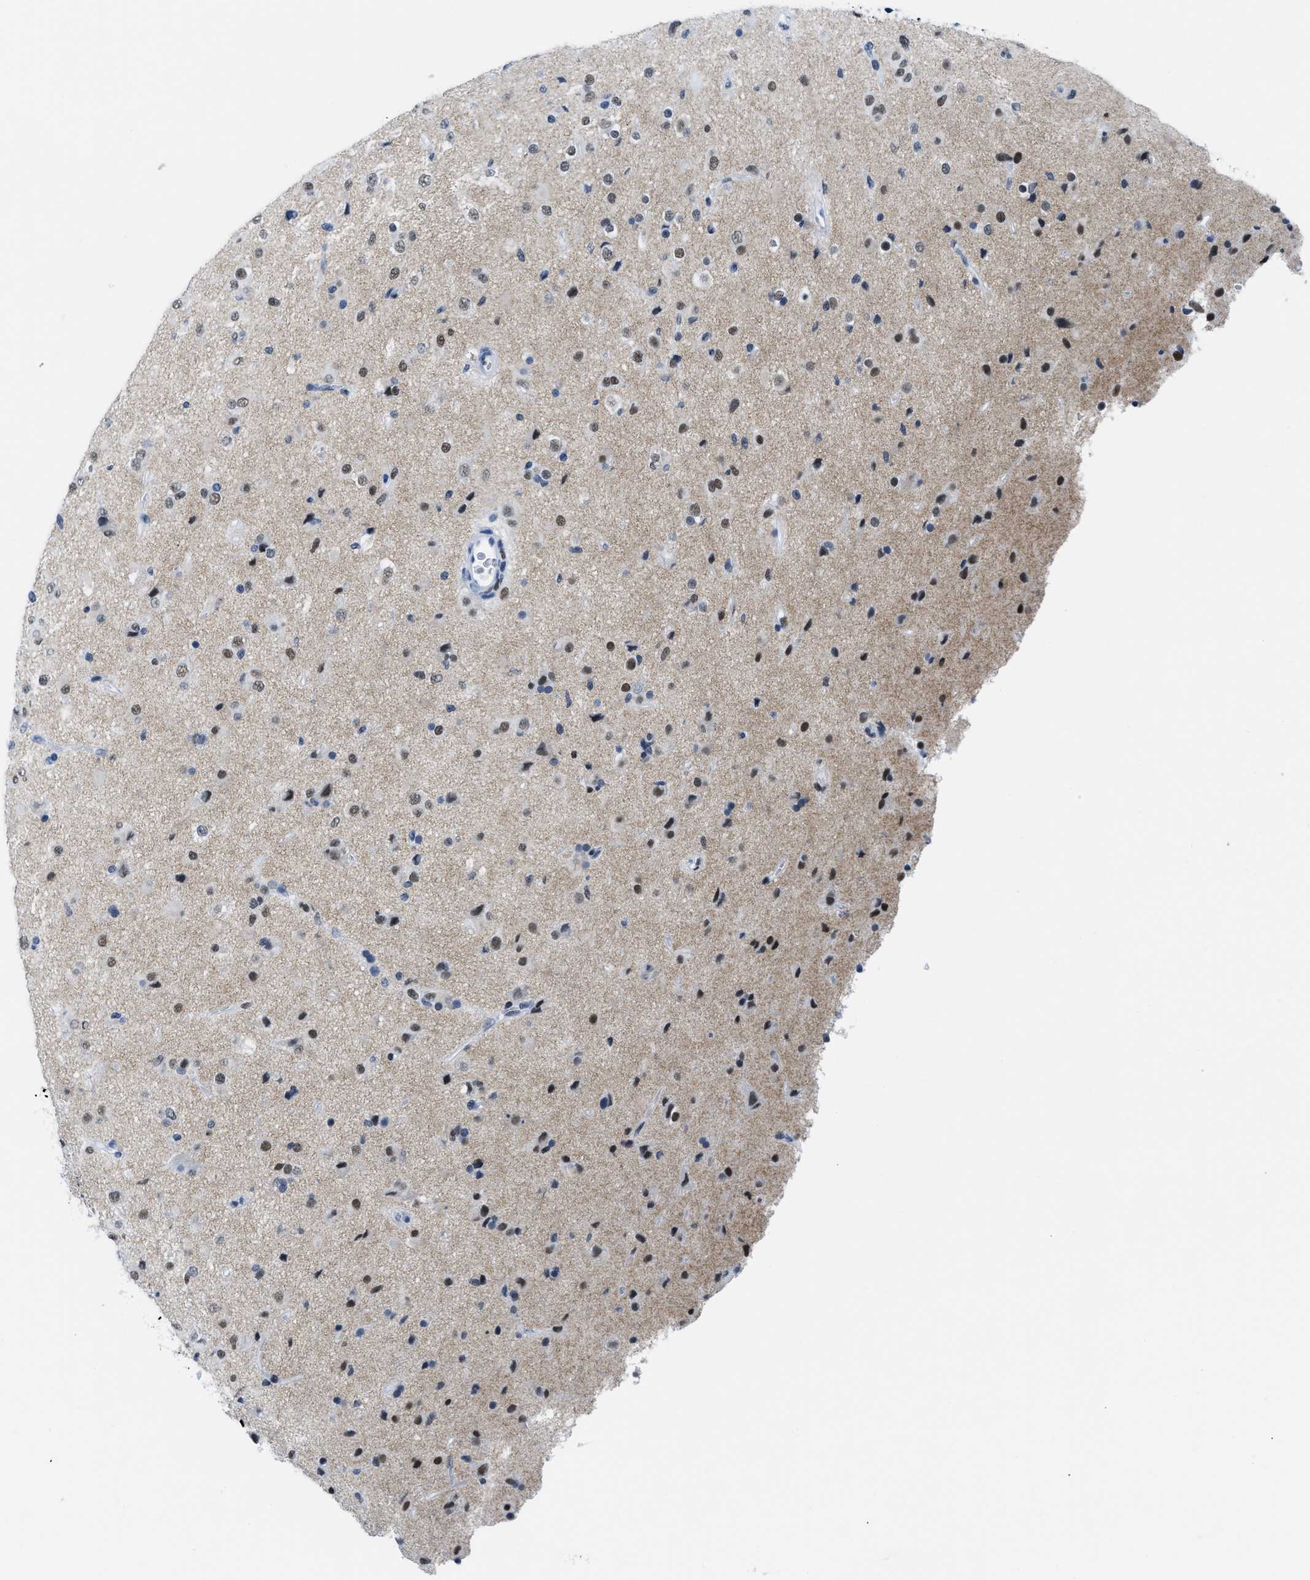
{"staining": {"intensity": "moderate", "quantity": "25%-75%", "location": "nuclear"}, "tissue": "glioma", "cell_type": "Tumor cells", "image_type": "cancer", "snomed": [{"axis": "morphology", "description": "Glioma, malignant, Low grade"}, {"axis": "topography", "description": "Brain"}], "caption": "Moderate nuclear protein staining is appreciated in about 25%-75% of tumor cells in glioma.", "gene": "CTBP1", "patient": {"sex": "male", "age": 65}}